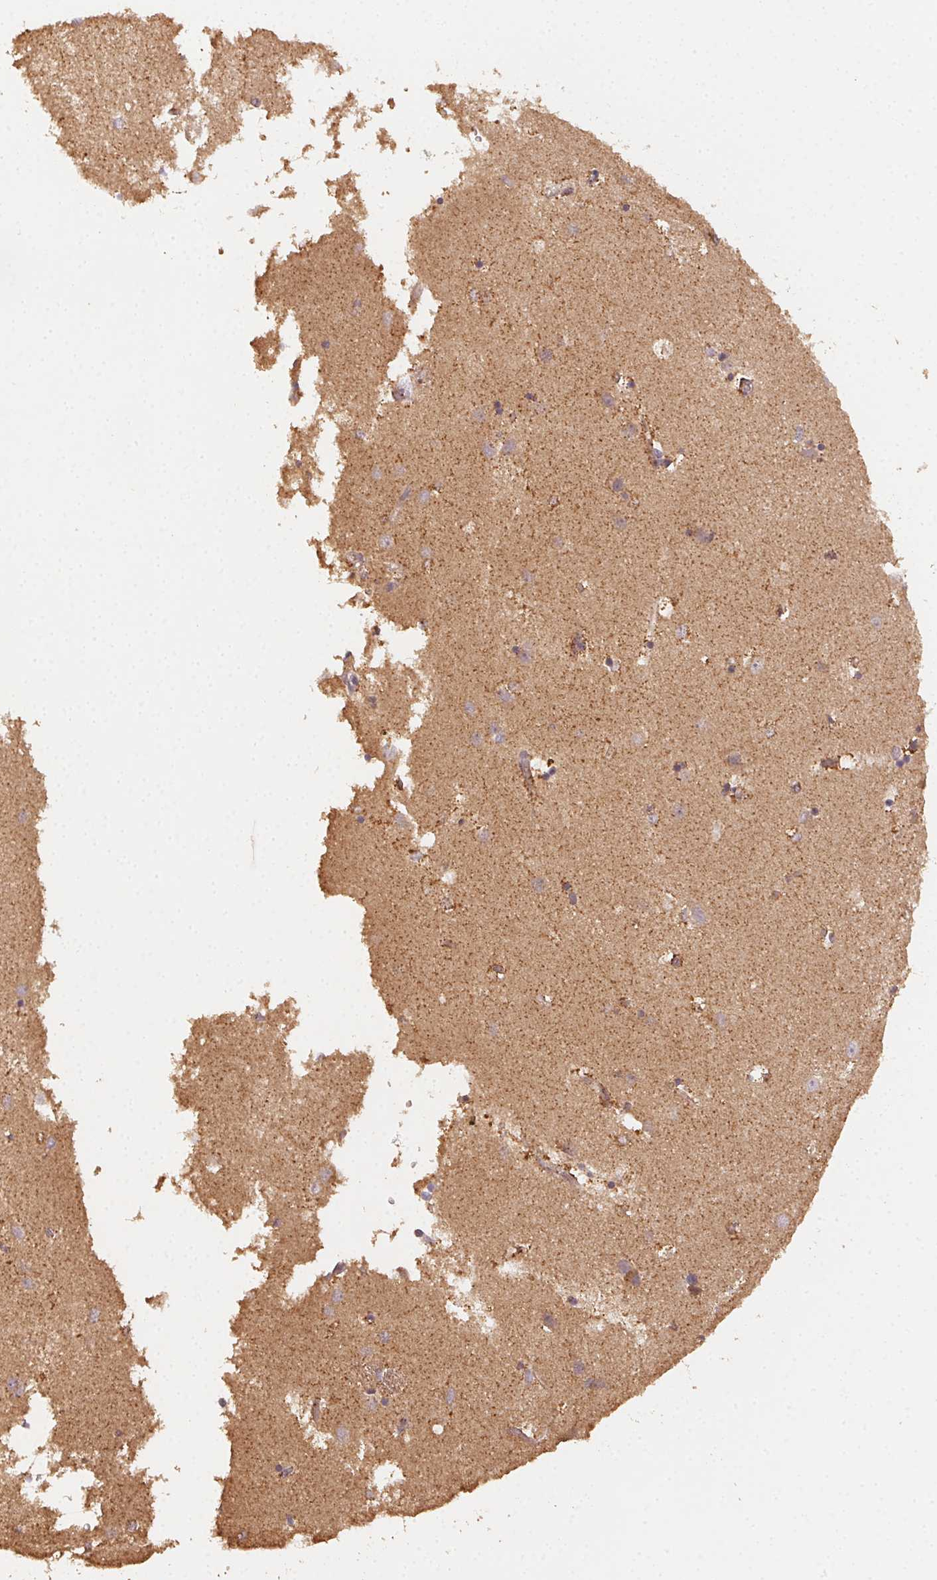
{"staining": {"intensity": "weak", "quantity": ">75%", "location": "cytoplasmic/membranous"}, "tissue": "caudate", "cell_type": "Glial cells", "image_type": "normal", "snomed": [{"axis": "morphology", "description": "Normal tissue, NOS"}, {"axis": "topography", "description": "Lateral ventricle wall"}], "caption": "Protein staining of unremarkable caudate shows weak cytoplasmic/membranous expression in approximately >75% of glial cells. Nuclei are stained in blue.", "gene": "RALA", "patient": {"sex": "male", "age": 54}}